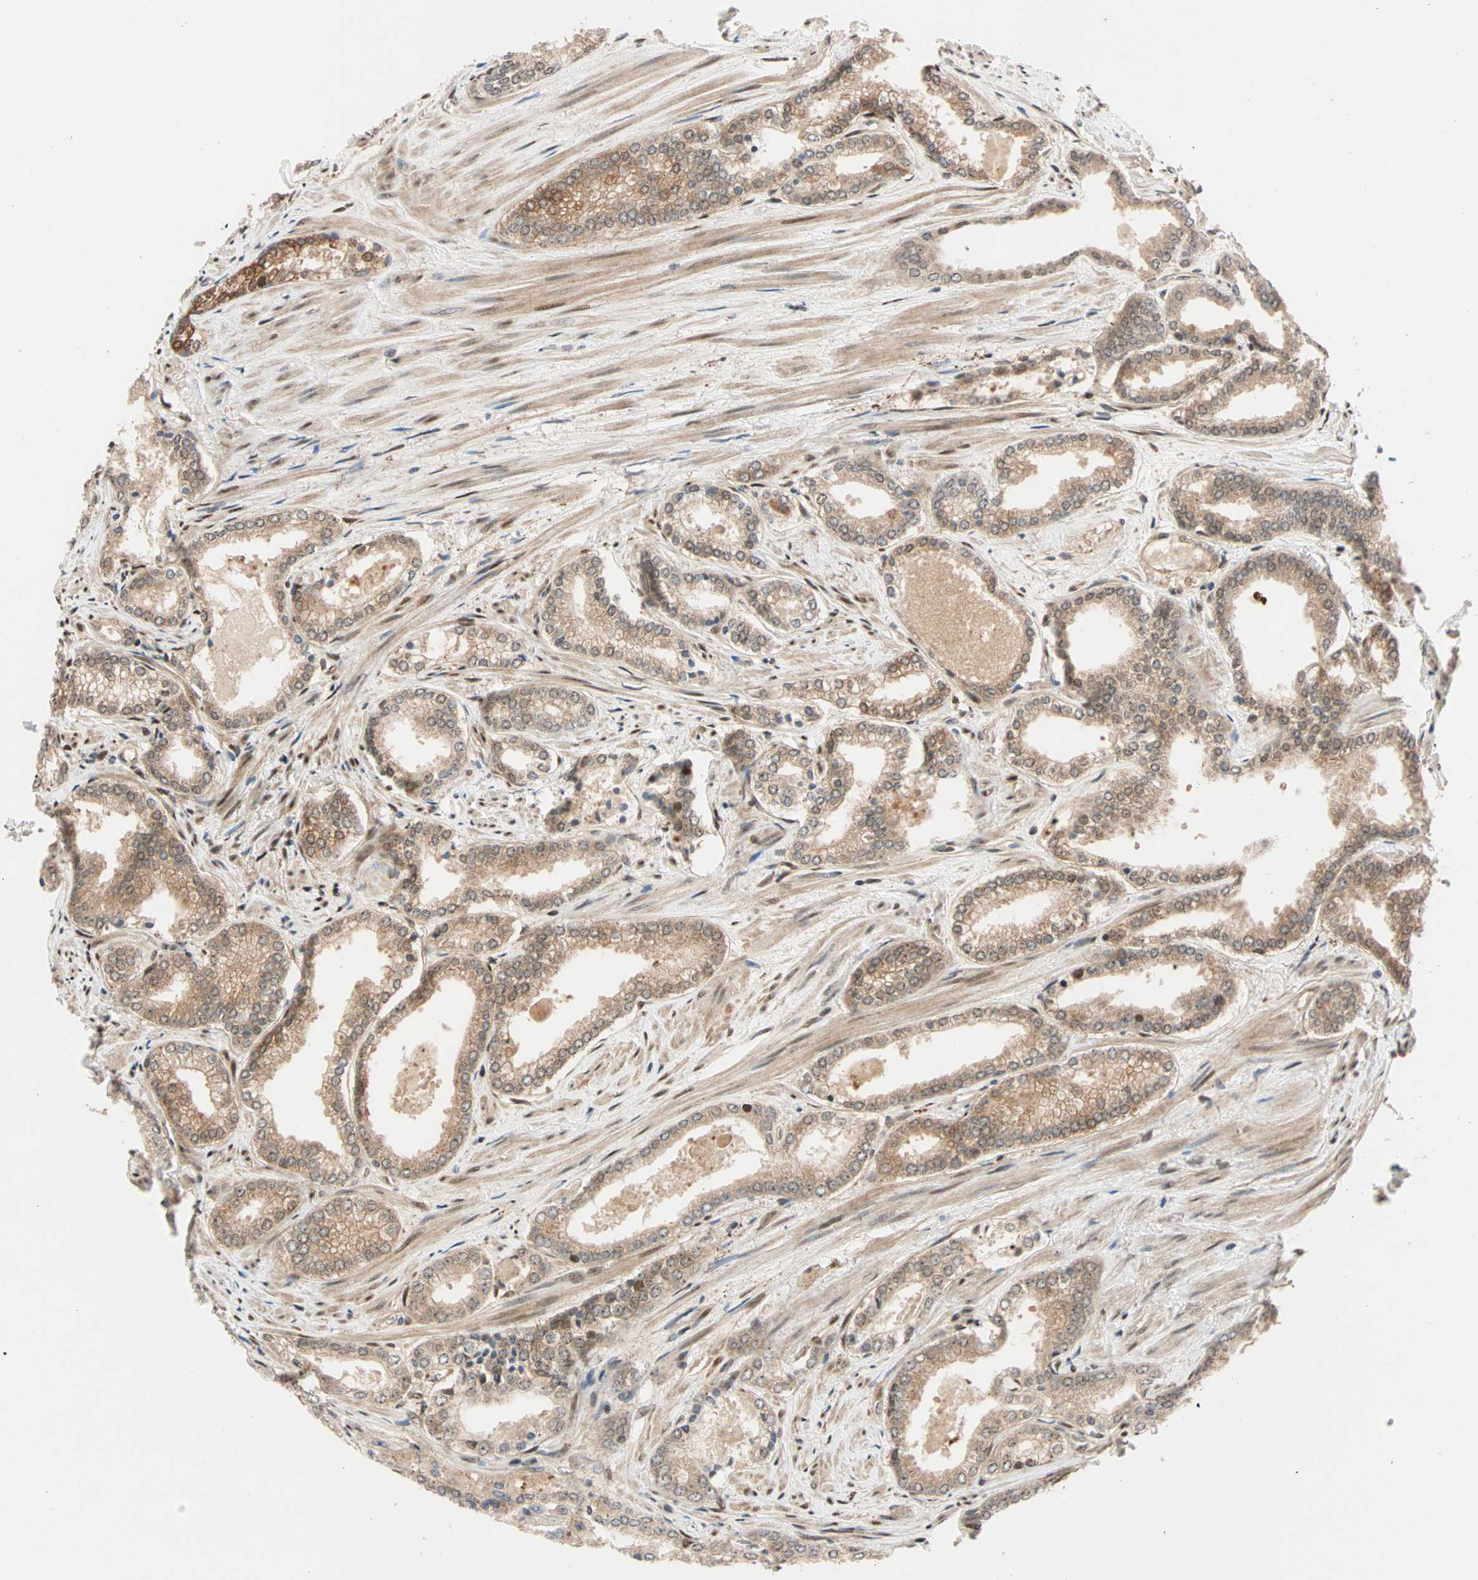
{"staining": {"intensity": "moderate", "quantity": ">75%", "location": "cytoplasmic/membranous,nuclear"}, "tissue": "prostate cancer", "cell_type": "Tumor cells", "image_type": "cancer", "snomed": [{"axis": "morphology", "description": "Adenocarcinoma, Low grade"}, {"axis": "topography", "description": "Prostate"}], "caption": "Immunohistochemical staining of human low-grade adenocarcinoma (prostate) shows moderate cytoplasmic/membranous and nuclear protein expression in about >75% of tumor cells.", "gene": "HECW1", "patient": {"sex": "male", "age": 60}}